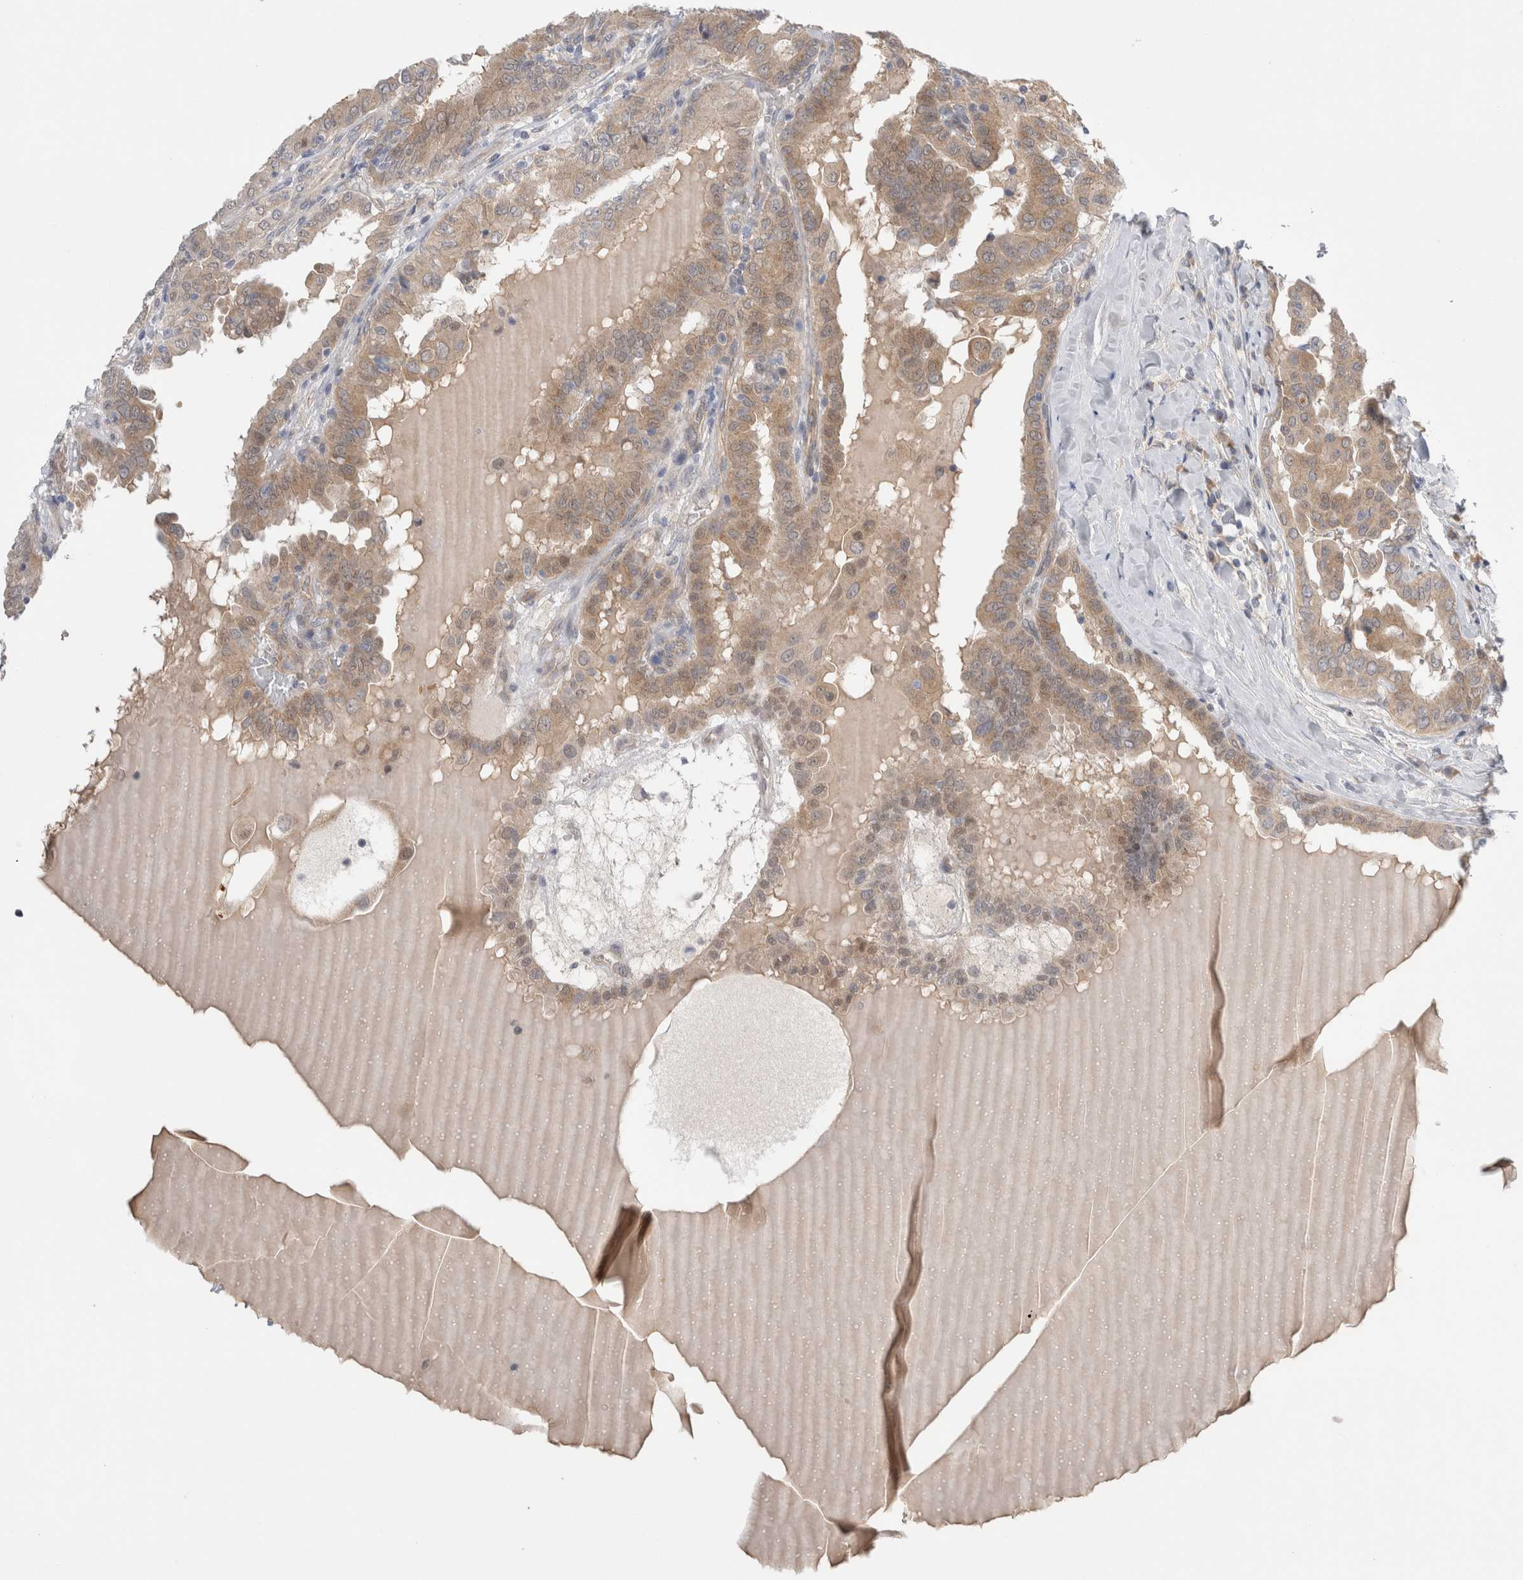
{"staining": {"intensity": "moderate", "quantity": ">75%", "location": "cytoplasmic/membranous,nuclear"}, "tissue": "thyroid cancer", "cell_type": "Tumor cells", "image_type": "cancer", "snomed": [{"axis": "morphology", "description": "Papillary adenocarcinoma, NOS"}, {"axis": "topography", "description": "Thyroid gland"}], "caption": "Papillary adenocarcinoma (thyroid) stained with a protein marker reveals moderate staining in tumor cells.", "gene": "TAFA5", "patient": {"sex": "male", "age": 33}}